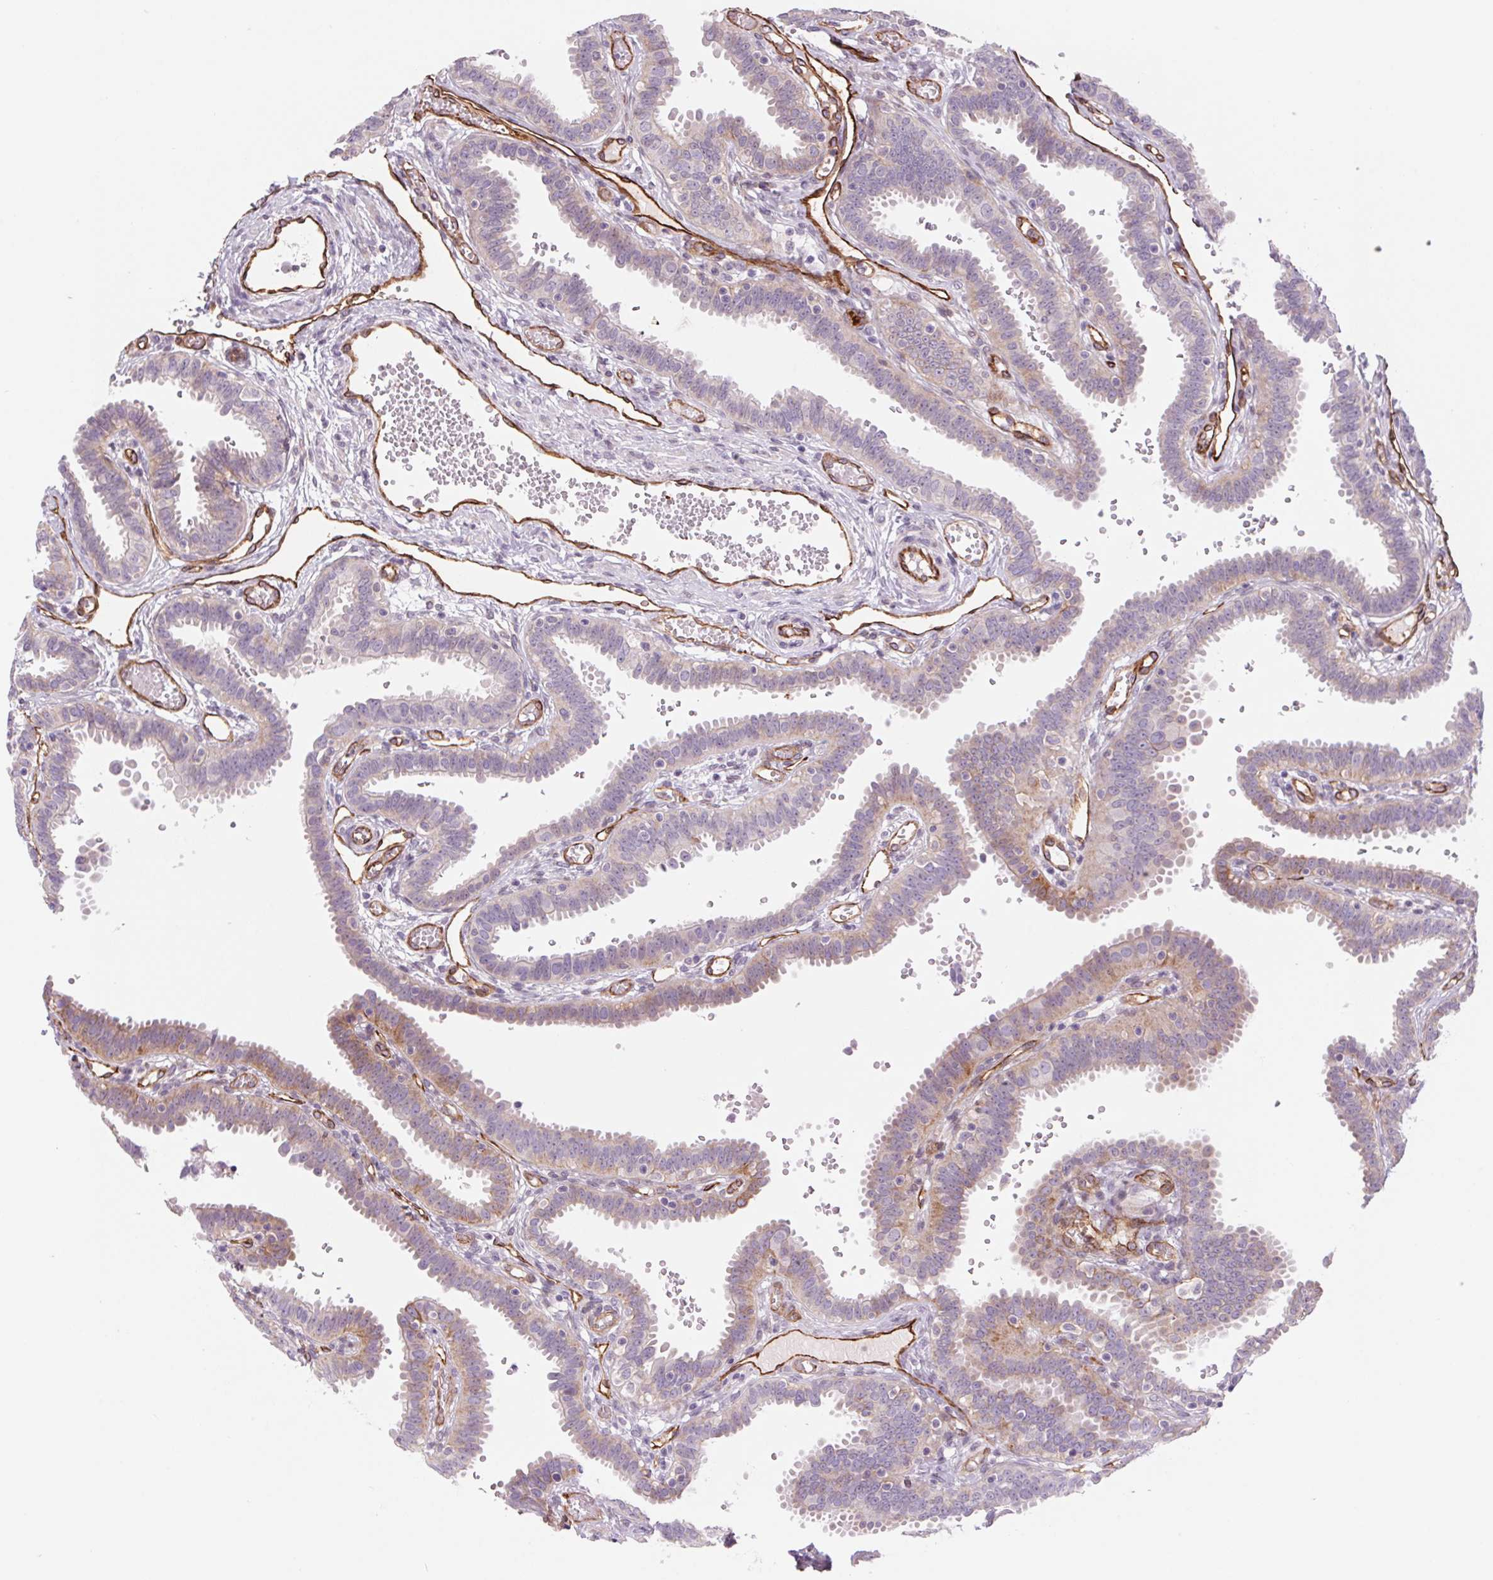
{"staining": {"intensity": "weak", "quantity": "<25%", "location": "cytoplasmic/membranous"}, "tissue": "fallopian tube", "cell_type": "Glandular cells", "image_type": "normal", "snomed": [{"axis": "morphology", "description": "Normal tissue, NOS"}, {"axis": "topography", "description": "Fallopian tube"}], "caption": "Immunohistochemistry (IHC) of normal fallopian tube shows no expression in glandular cells. (Immunohistochemistry, brightfield microscopy, high magnification).", "gene": "MS4A13", "patient": {"sex": "female", "age": 37}}